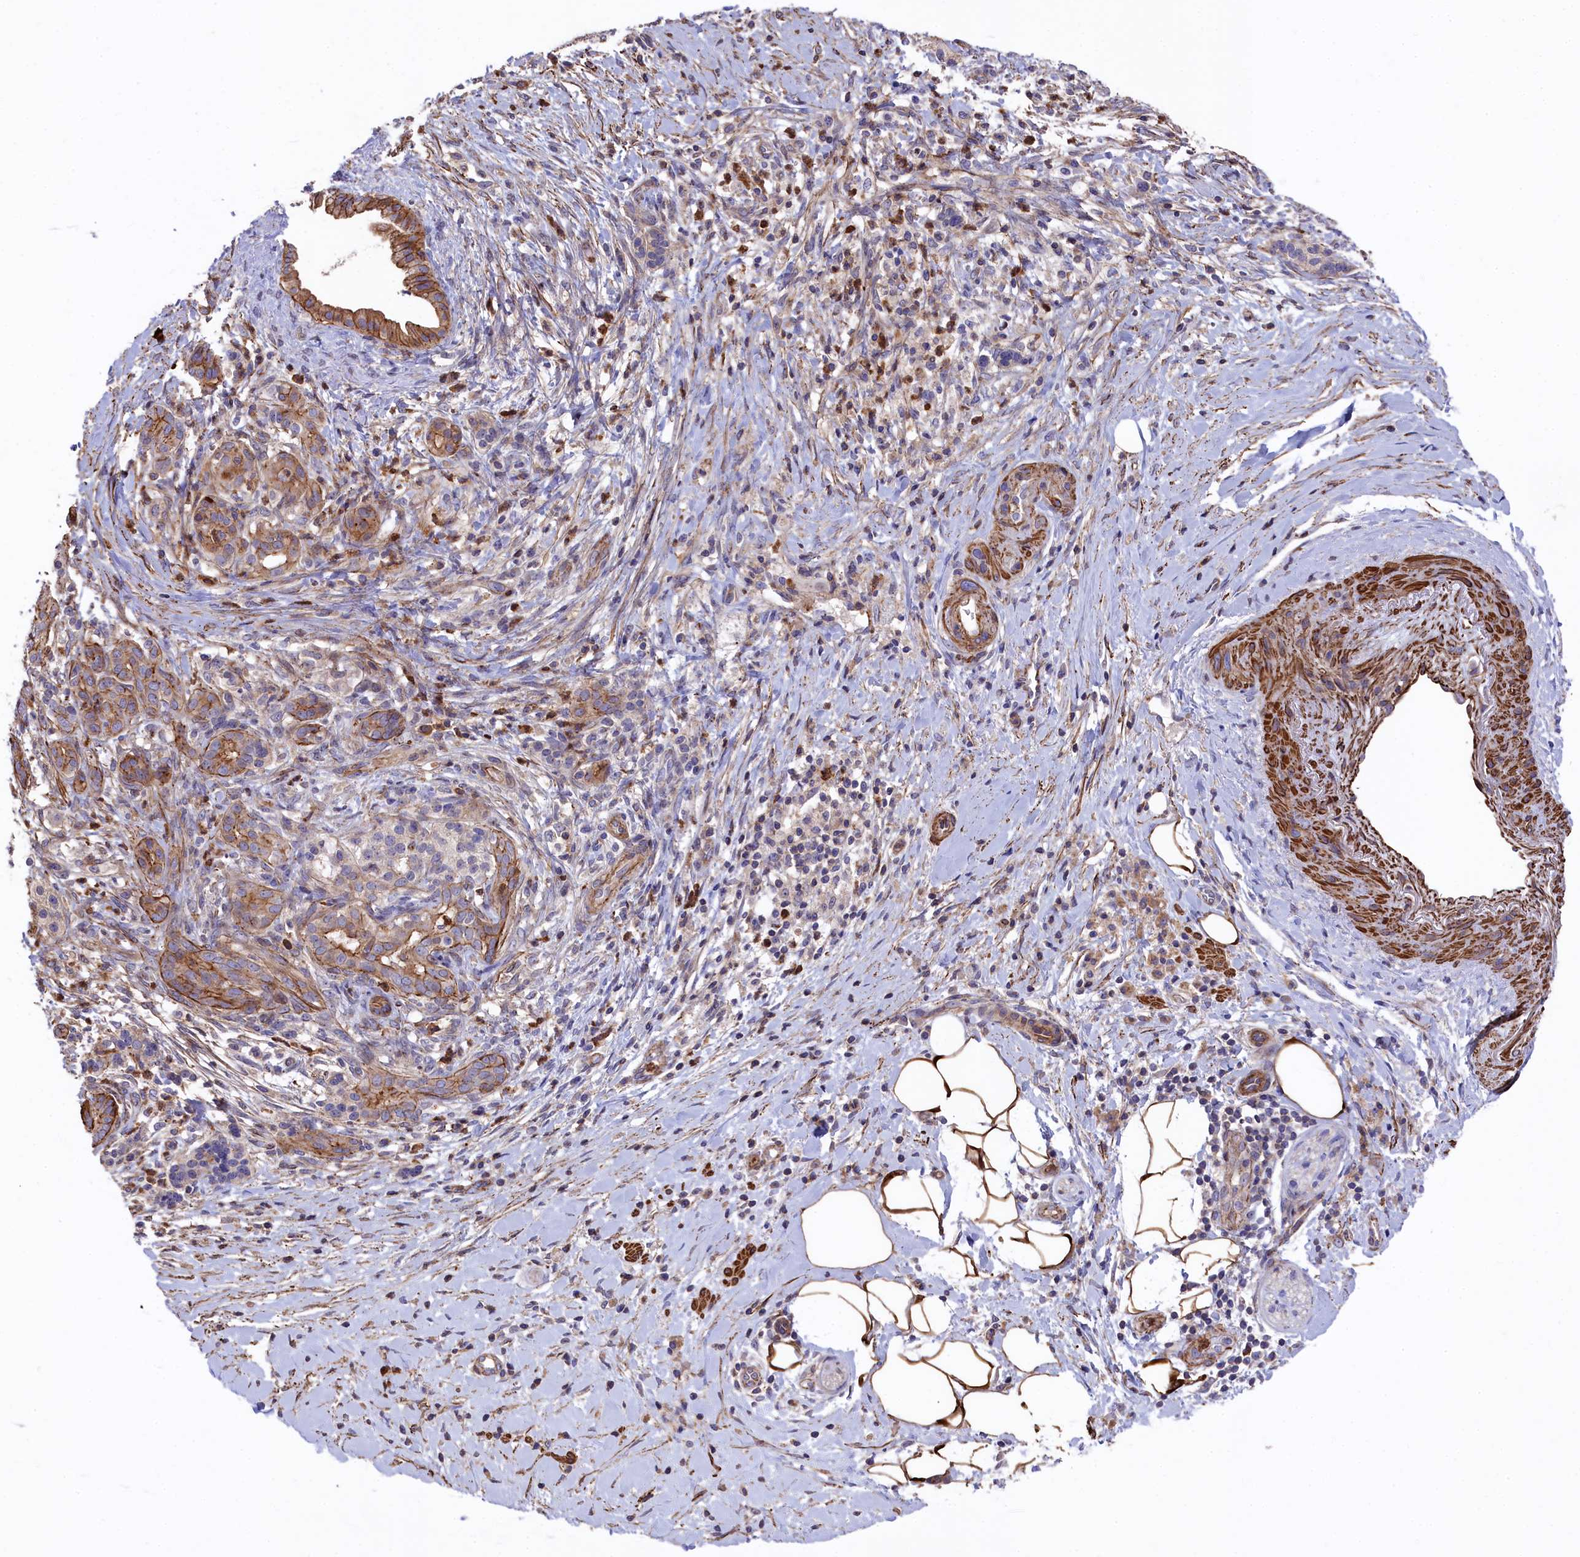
{"staining": {"intensity": "moderate", "quantity": ">75%", "location": "cytoplasmic/membranous"}, "tissue": "pancreatic cancer", "cell_type": "Tumor cells", "image_type": "cancer", "snomed": [{"axis": "morphology", "description": "Adenocarcinoma, NOS"}, {"axis": "topography", "description": "Pancreas"}], "caption": "Brown immunohistochemical staining in pancreatic cancer (adenocarcinoma) shows moderate cytoplasmic/membranous staining in approximately >75% of tumor cells.", "gene": "RAPSN", "patient": {"sex": "male", "age": 58}}